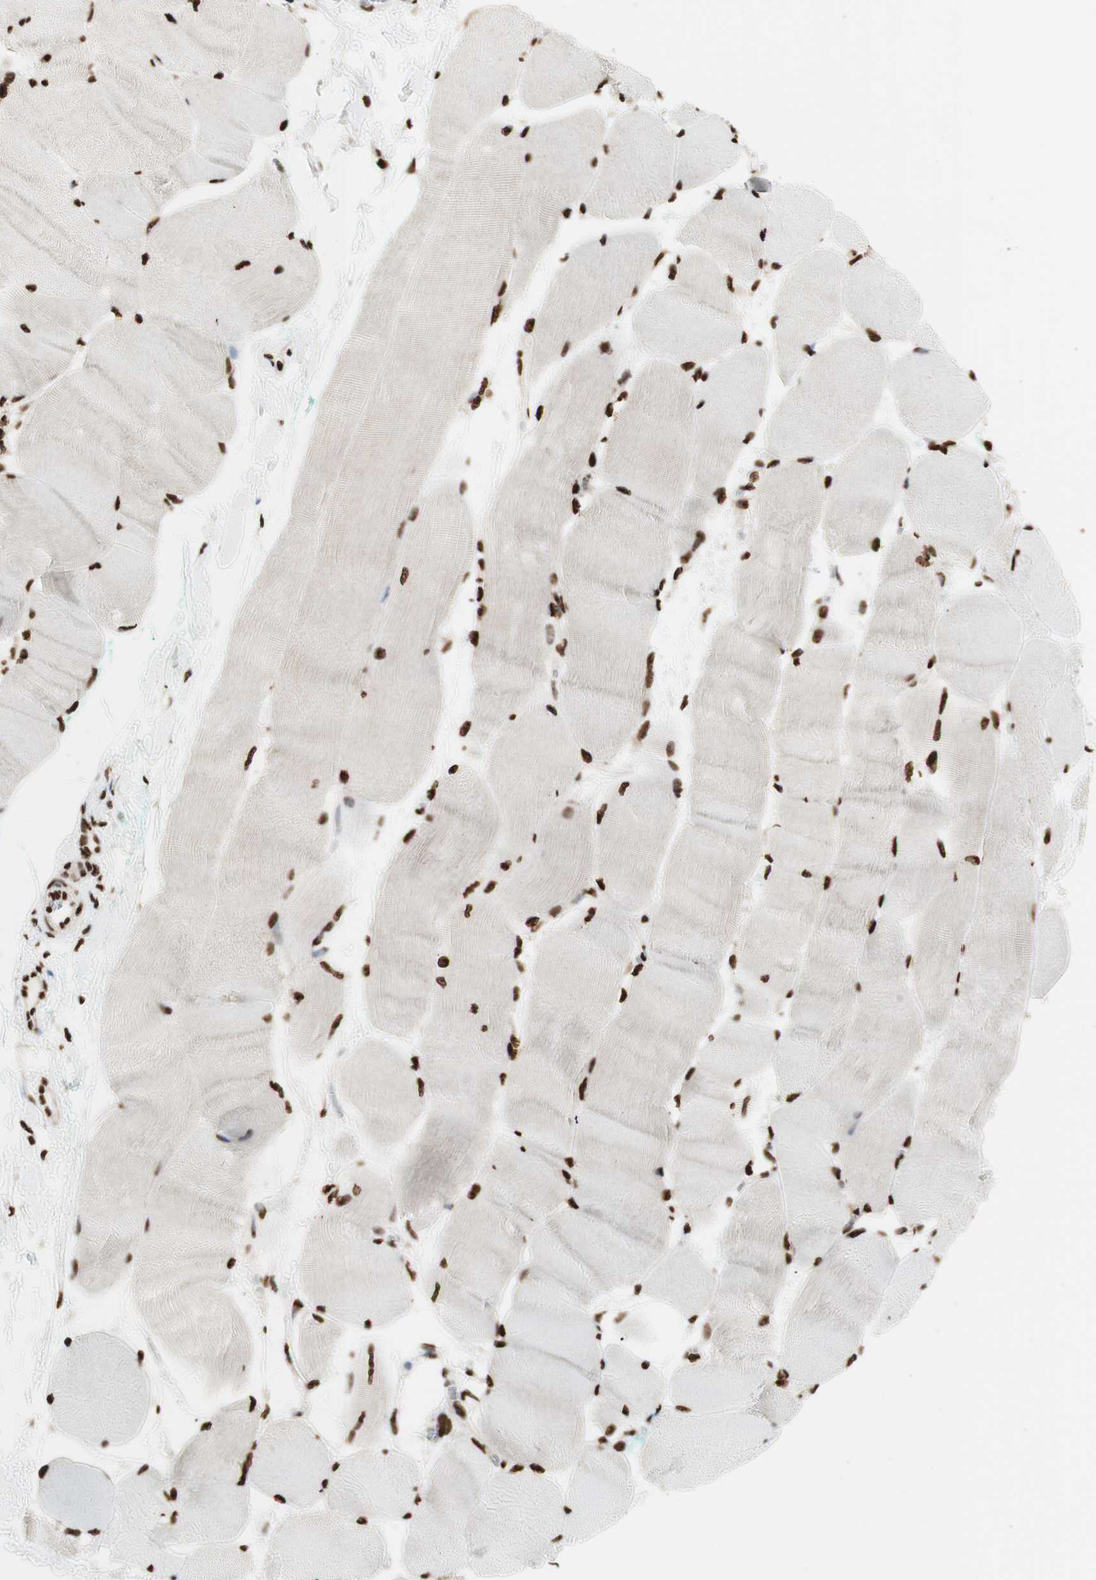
{"staining": {"intensity": "strong", "quantity": ">75%", "location": "nuclear"}, "tissue": "skeletal muscle", "cell_type": "Myocytes", "image_type": "normal", "snomed": [{"axis": "morphology", "description": "Normal tissue, NOS"}, {"axis": "morphology", "description": "Squamous cell carcinoma, NOS"}, {"axis": "topography", "description": "Skeletal muscle"}], "caption": "High-magnification brightfield microscopy of unremarkable skeletal muscle stained with DAB (3,3'-diaminobenzidine) (brown) and counterstained with hematoxylin (blue). myocytes exhibit strong nuclear expression is identified in about>75% of cells.", "gene": "HNRNPA2B1", "patient": {"sex": "male", "age": 51}}